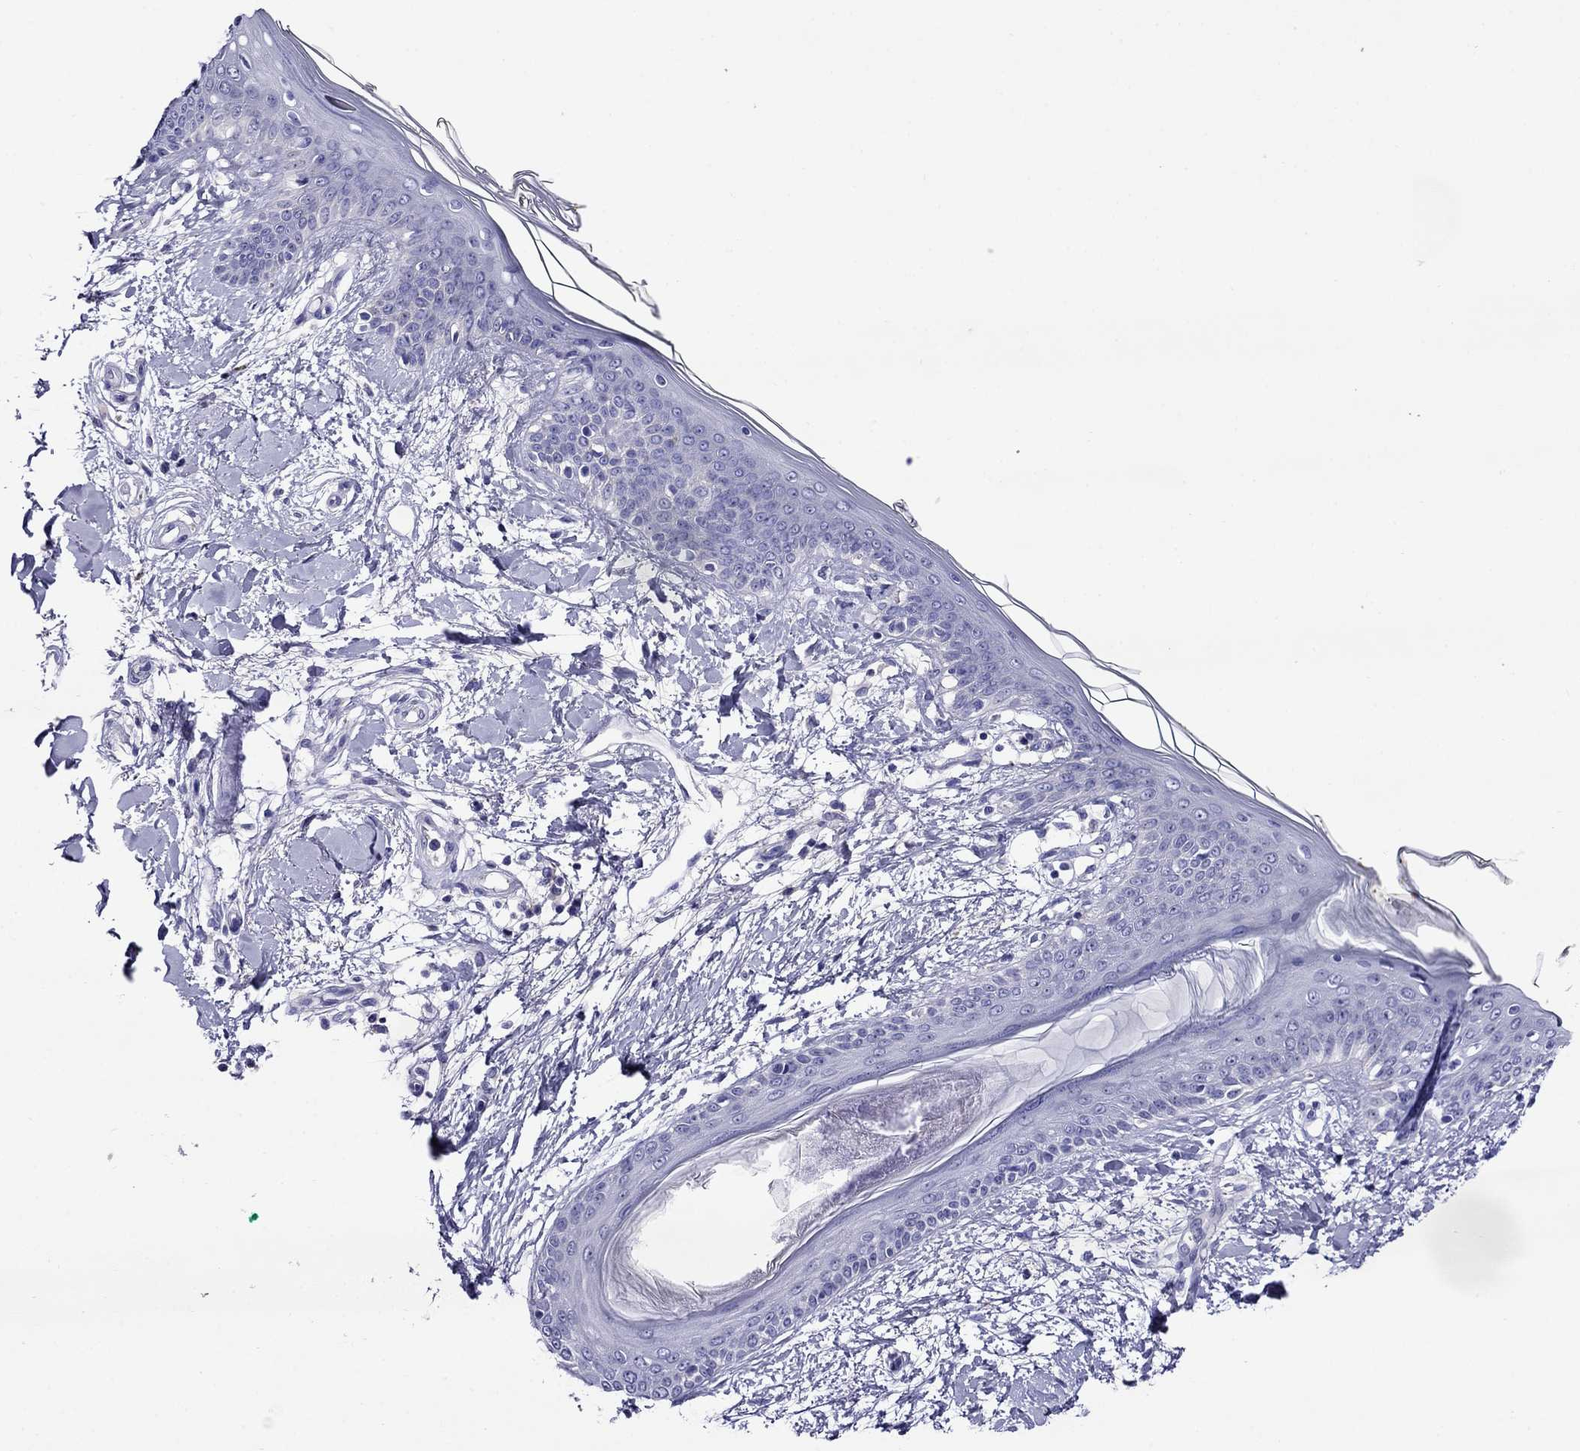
{"staining": {"intensity": "negative", "quantity": "none", "location": "none"}, "tissue": "skin", "cell_type": "Fibroblasts", "image_type": "normal", "snomed": [{"axis": "morphology", "description": "Normal tissue, NOS"}, {"axis": "topography", "description": "Skin"}], "caption": "This photomicrograph is of benign skin stained with immunohistochemistry (IHC) to label a protein in brown with the nuclei are counter-stained blue. There is no expression in fibroblasts.", "gene": "SCG2", "patient": {"sex": "female", "age": 34}}